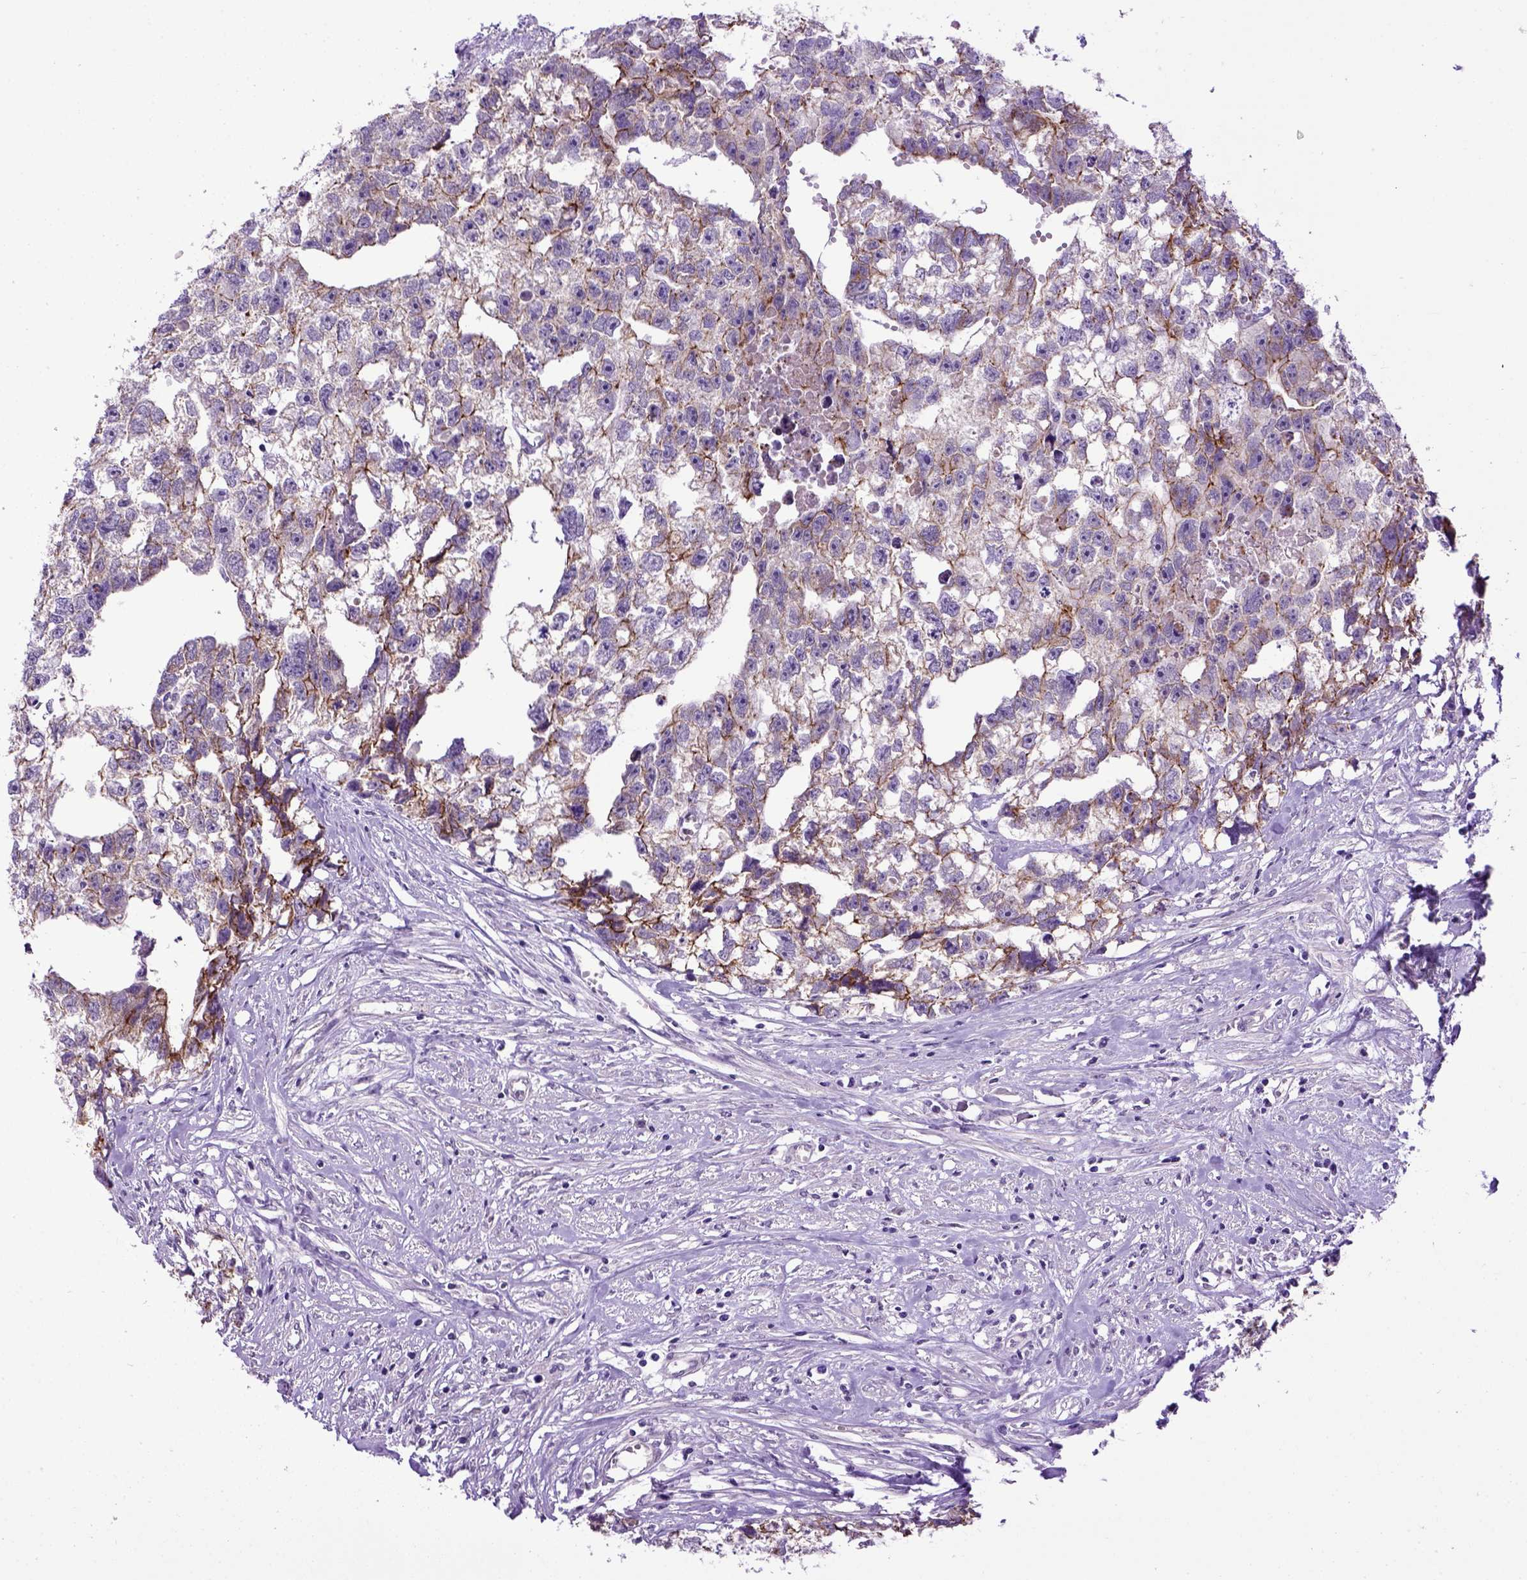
{"staining": {"intensity": "moderate", "quantity": "25%-75%", "location": "cytoplasmic/membranous"}, "tissue": "testis cancer", "cell_type": "Tumor cells", "image_type": "cancer", "snomed": [{"axis": "morphology", "description": "Carcinoma, Embryonal, NOS"}, {"axis": "morphology", "description": "Teratoma, malignant, NOS"}, {"axis": "topography", "description": "Testis"}], "caption": "The image displays staining of testis cancer, revealing moderate cytoplasmic/membranous protein staining (brown color) within tumor cells.", "gene": "CDH1", "patient": {"sex": "male", "age": 44}}